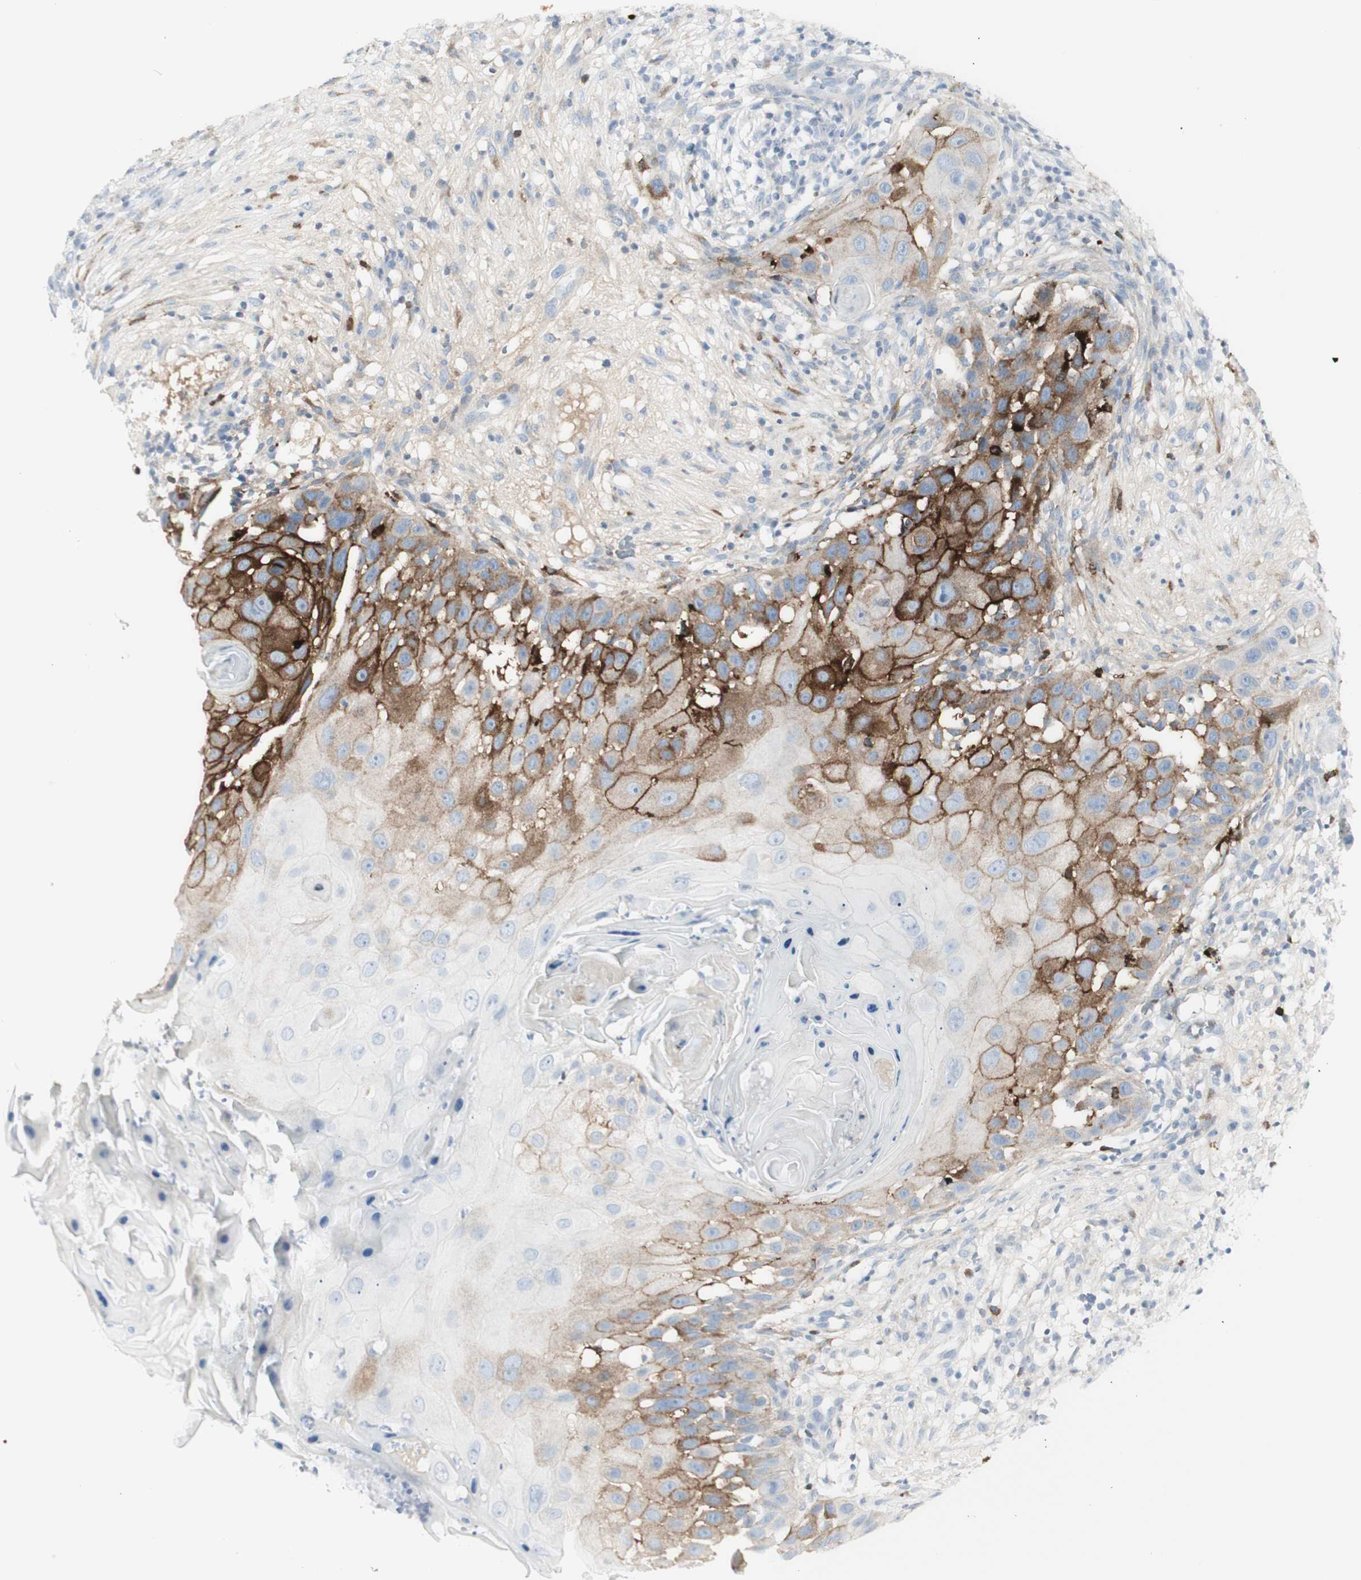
{"staining": {"intensity": "strong", "quantity": ">75%", "location": "cytoplasmic/membranous"}, "tissue": "skin cancer", "cell_type": "Tumor cells", "image_type": "cancer", "snomed": [{"axis": "morphology", "description": "Squamous cell carcinoma, NOS"}, {"axis": "topography", "description": "Skin"}], "caption": "A high amount of strong cytoplasmic/membranous positivity is identified in about >75% of tumor cells in skin cancer tissue.", "gene": "MDK", "patient": {"sex": "female", "age": 44}}